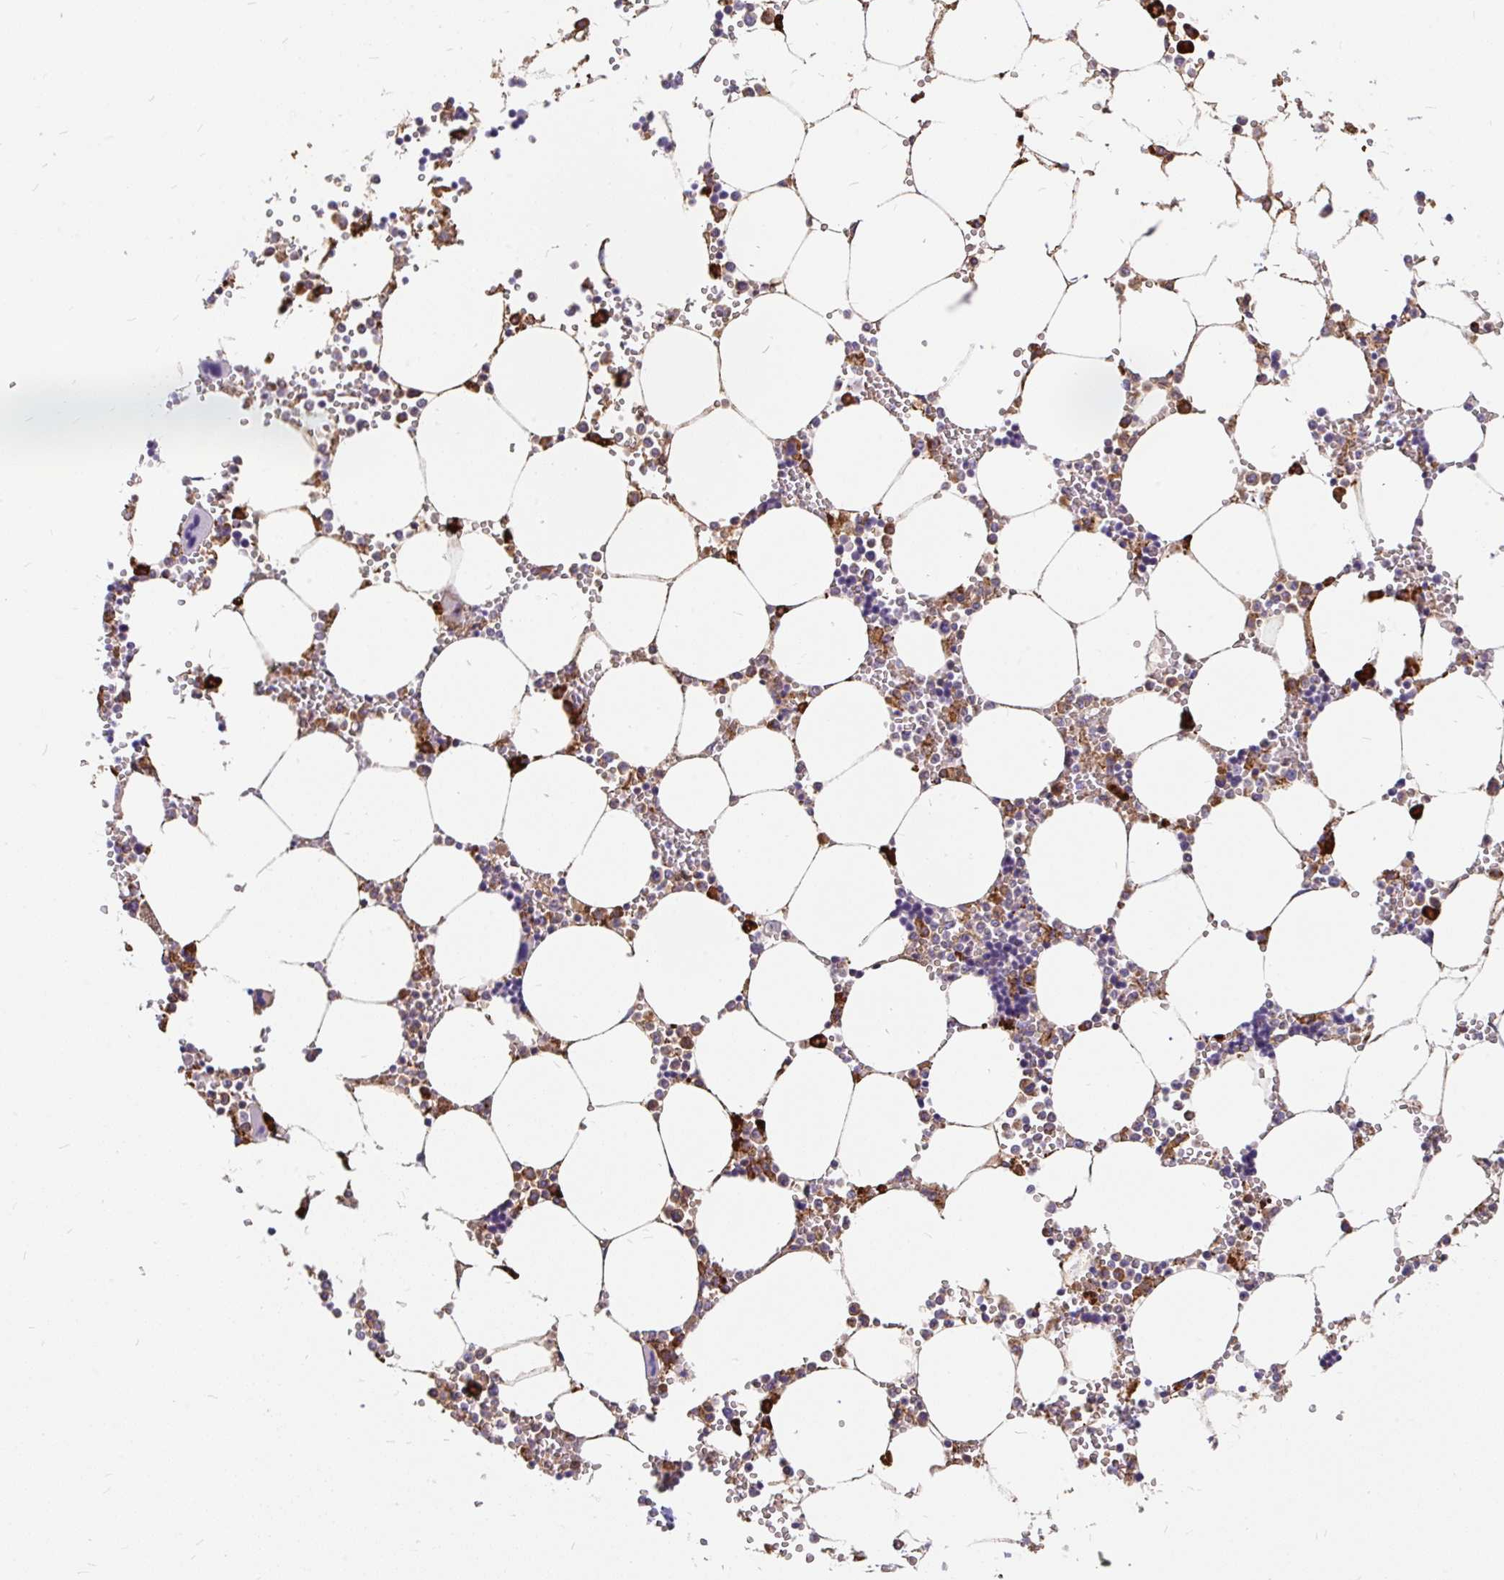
{"staining": {"intensity": "strong", "quantity": "<25%", "location": "cytoplasmic/membranous"}, "tissue": "bone marrow", "cell_type": "Hematopoietic cells", "image_type": "normal", "snomed": [{"axis": "morphology", "description": "Normal tissue, NOS"}, {"axis": "topography", "description": "Bone marrow"}], "caption": "A micrograph of human bone marrow stained for a protein demonstrates strong cytoplasmic/membranous brown staining in hematopoietic cells. (DAB IHC, brown staining for protein, blue staining for nuclei).", "gene": "EML5", "patient": {"sex": "male", "age": 64}}